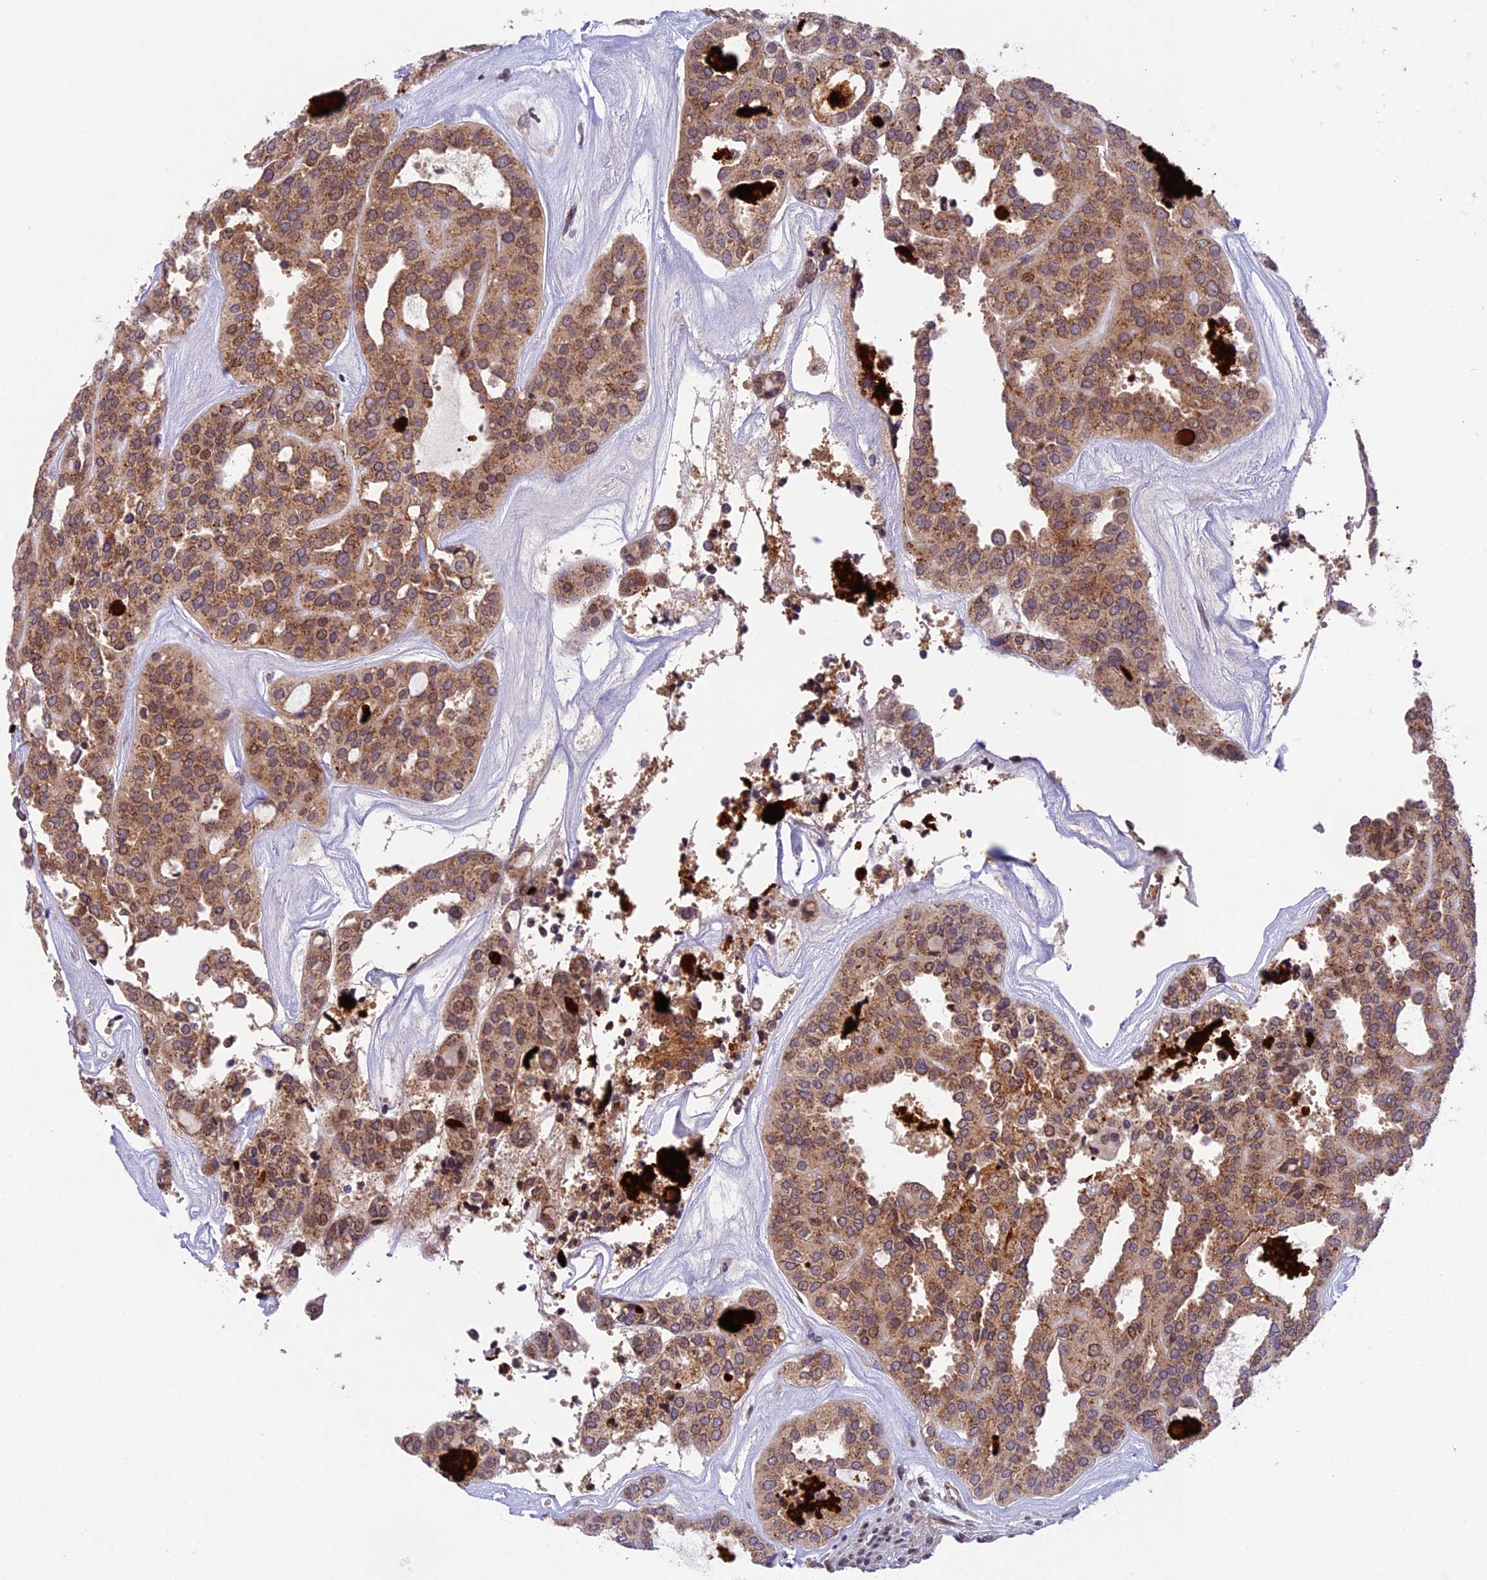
{"staining": {"intensity": "moderate", "quantity": ">75%", "location": "cytoplasmic/membranous"}, "tissue": "thyroid cancer", "cell_type": "Tumor cells", "image_type": "cancer", "snomed": [{"axis": "morphology", "description": "Follicular adenoma carcinoma, NOS"}, {"axis": "topography", "description": "Thyroid gland"}], "caption": "Tumor cells display medium levels of moderate cytoplasmic/membranous expression in about >75% of cells in thyroid cancer (follicular adenoma carcinoma).", "gene": "CCSER1", "patient": {"sex": "male", "age": 75}}